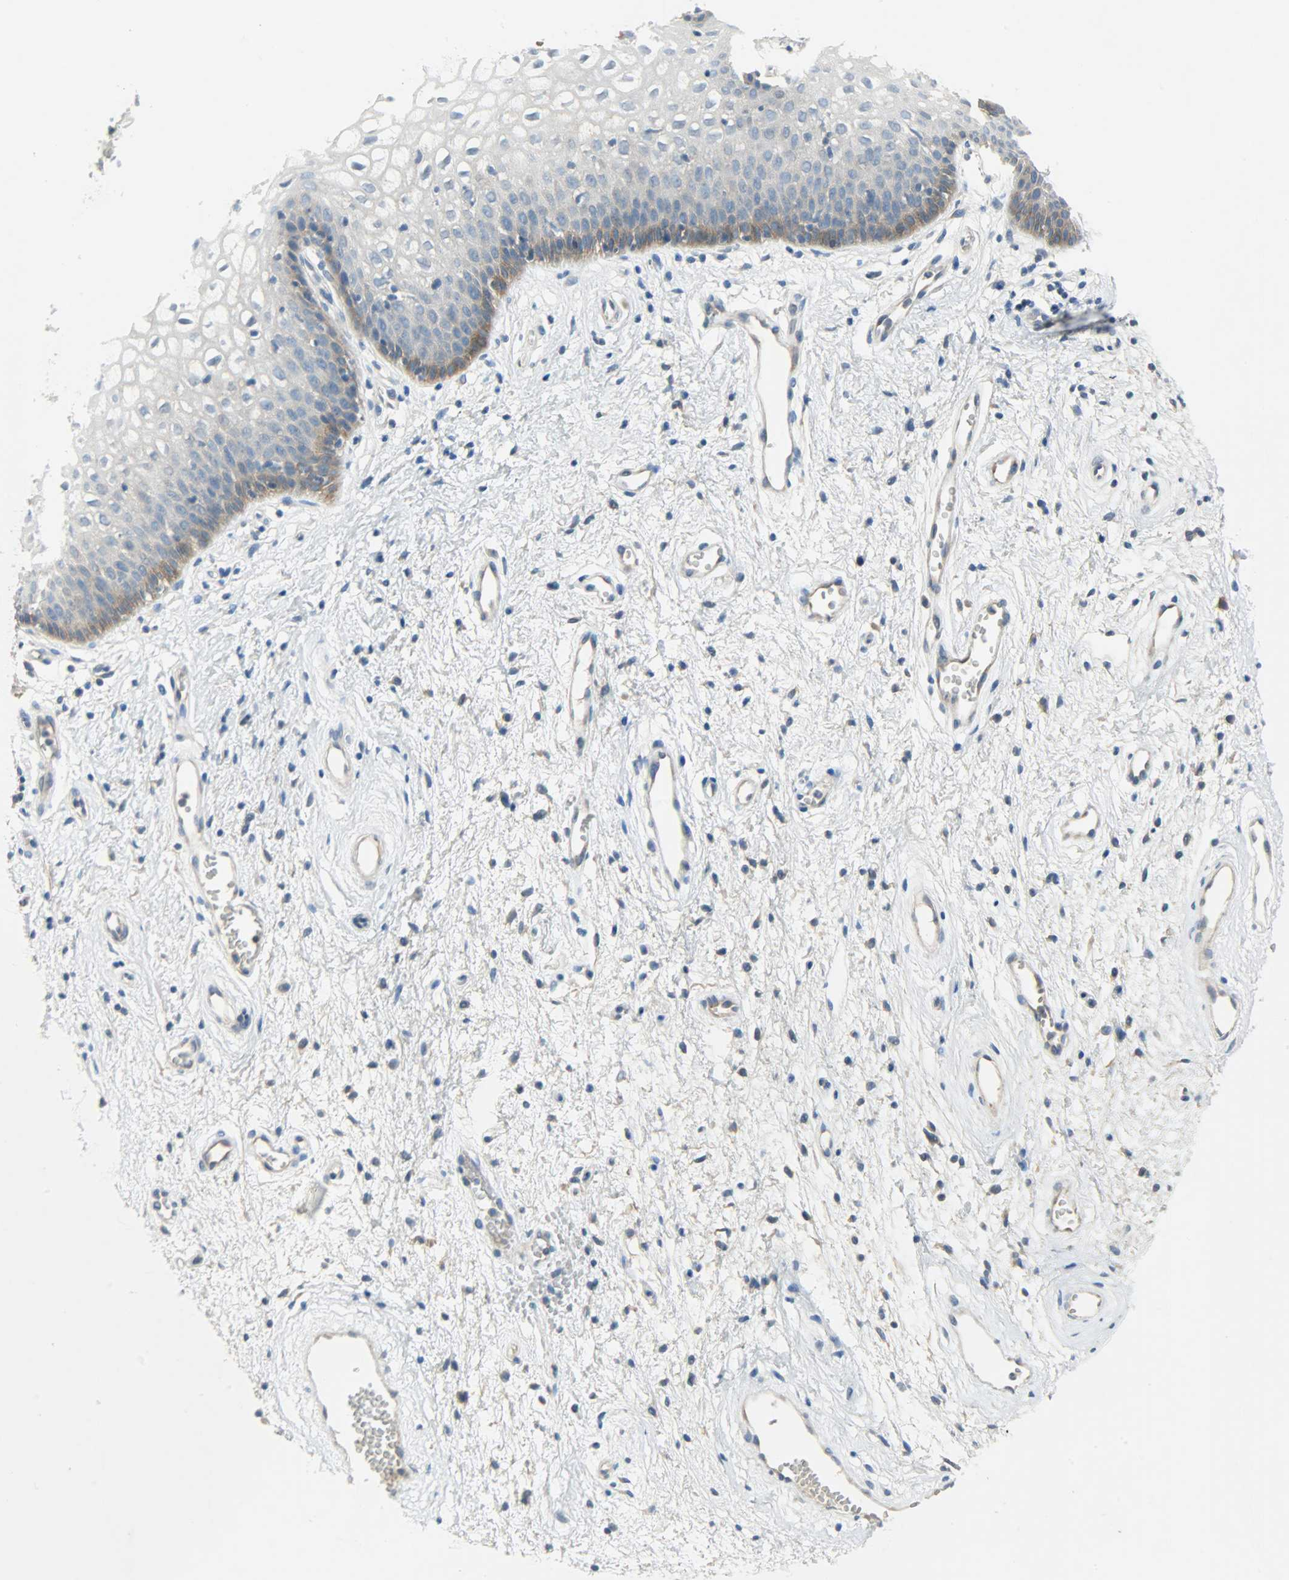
{"staining": {"intensity": "moderate", "quantity": "<25%", "location": "cytoplasmic/membranous"}, "tissue": "vagina", "cell_type": "Squamous epithelial cells", "image_type": "normal", "snomed": [{"axis": "morphology", "description": "Normal tissue, NOS"}, {"axis": "topography", "description": "Vagina"}], "caption": "The photomicrograph displays immunohistochemical staining of normal vagina. There is moderate cytoplasmic/membranous expression is present in approximately <25% of squamous epithelial cells. The protein is stained brown, and the nuclei are stained in blue (DAB IHC with brightfield microscopy, high magnification).", "gene": "DSG2", "patient": {"sex": "female", "age": 34}}